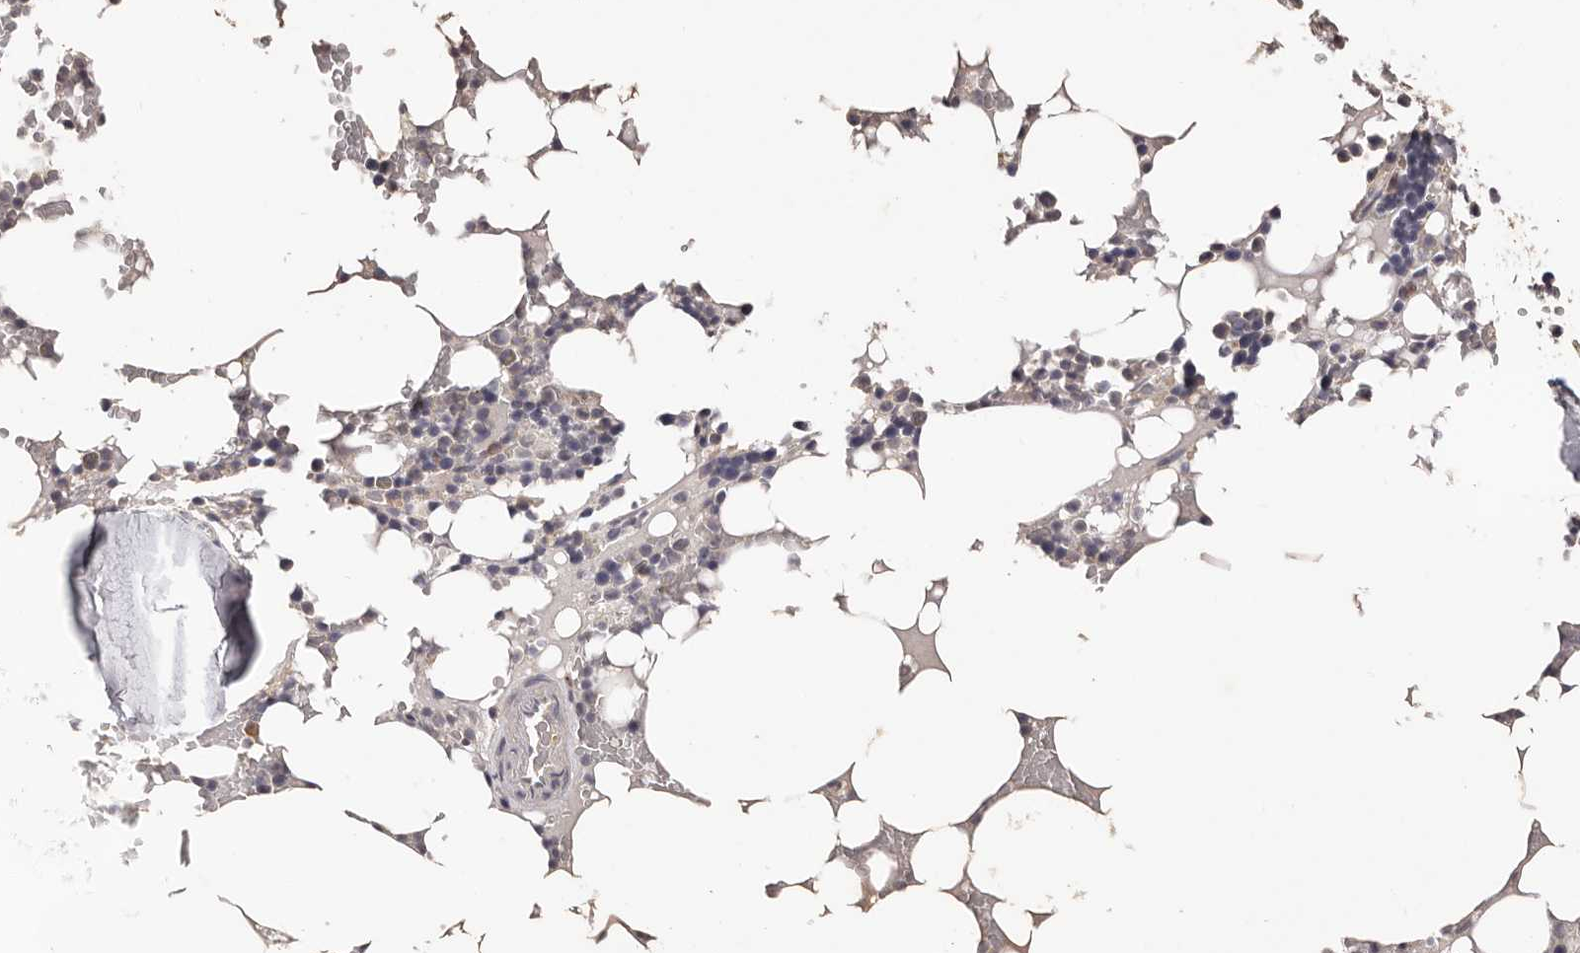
{"staining": {"intensity": "negative", "quantity": "none", "location": "none"}, "tissue": "bone marrow", "cell_type": "Hematopoietic cells", "image_type": "normal", "snomed": [{"axis": "morphology", "description": "Normal tissue, NOS"}, {"axis": "topography", "description": "Bone marrow"}], "caption": "DAB (3,3'-diaminobenzidine) immunohistochemical staining of benign human bone marrow demonstrates no significant staining in hematopoietic cells. Nuclei are stained in blue.", "gene": "ETNK1", "patient": {"sex": "male", "age": 58}}